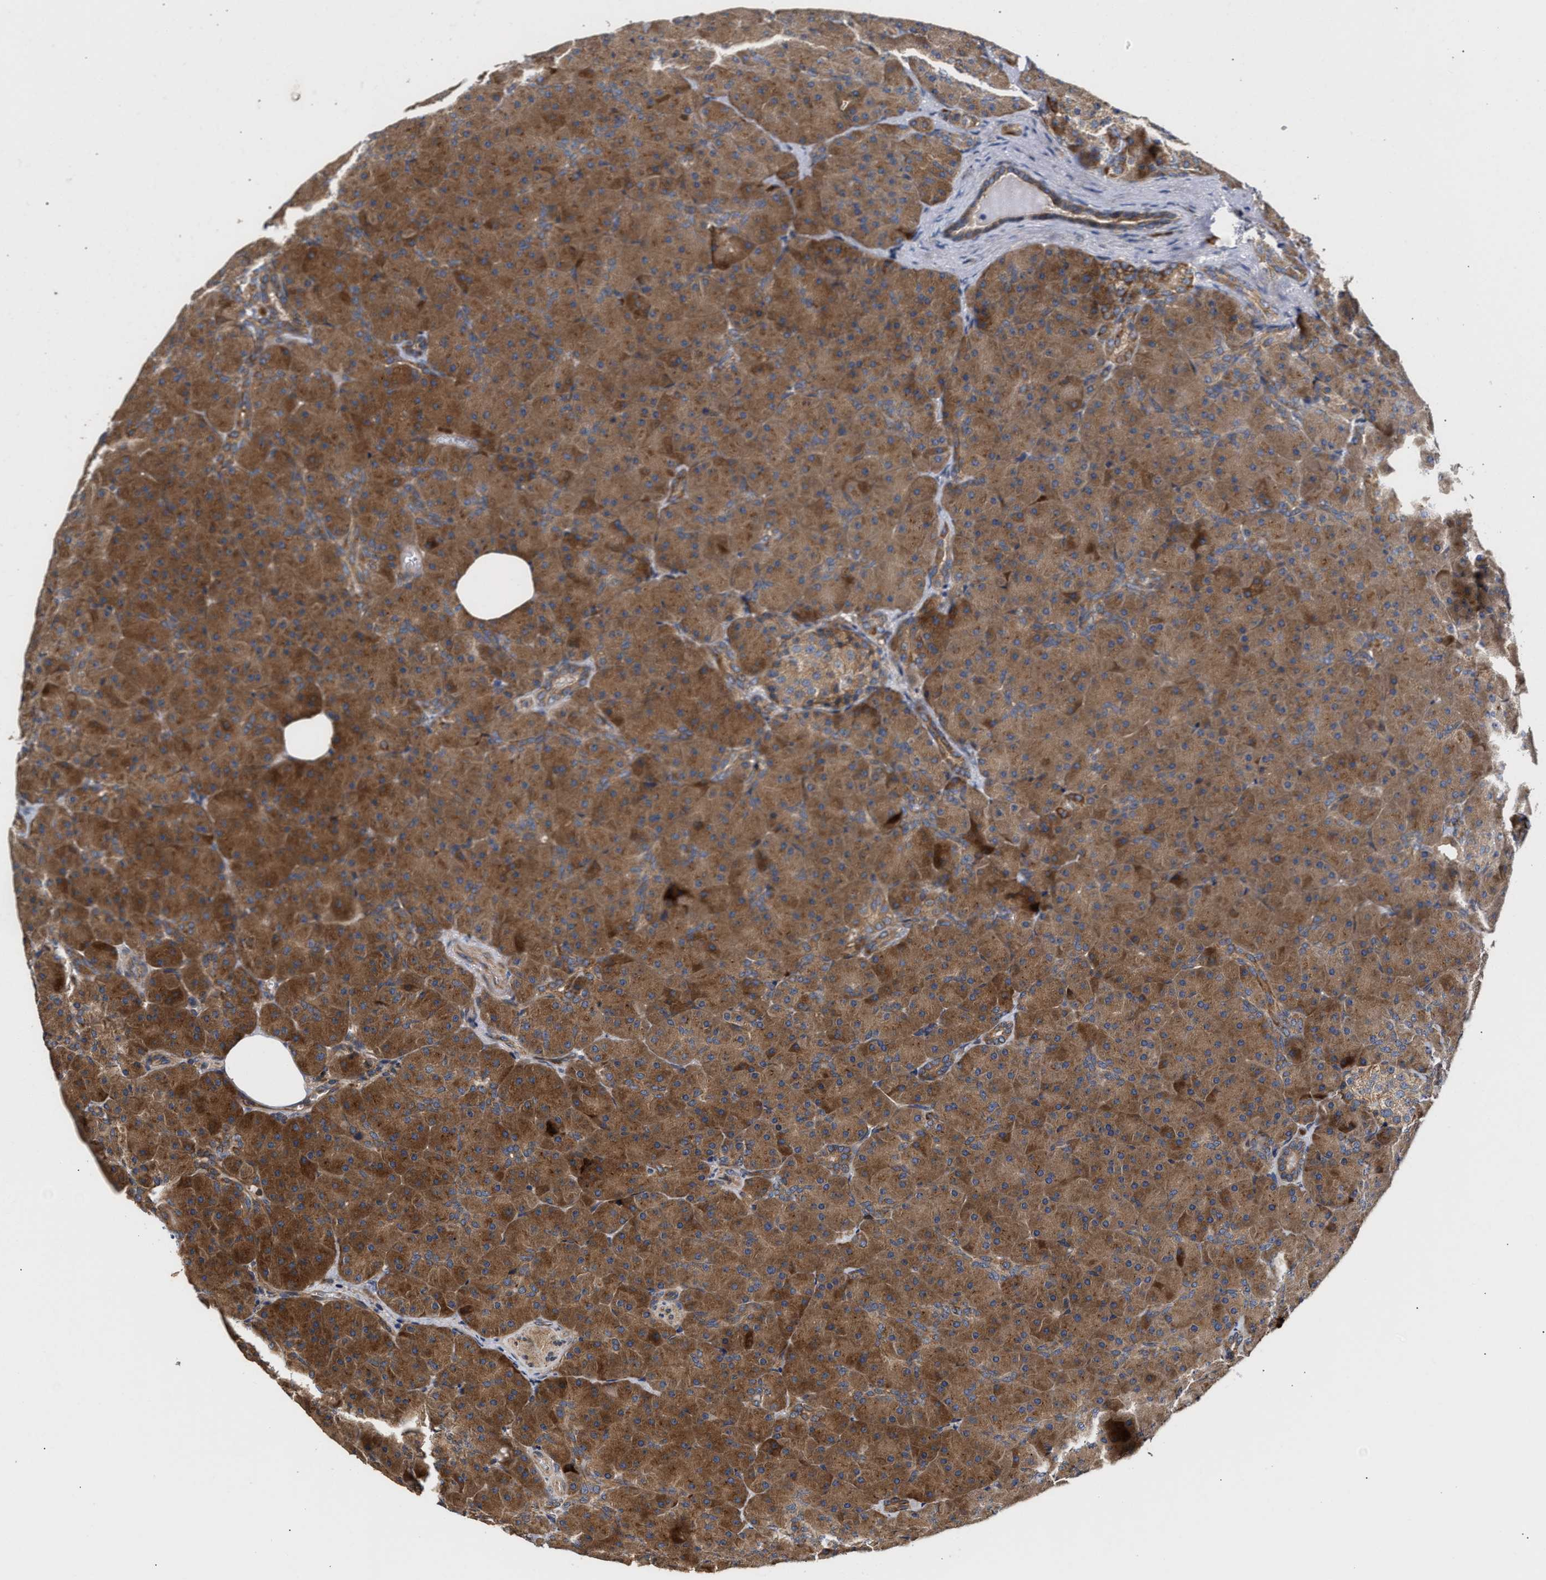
{"staining": {"intensity": "strong", "quantity": ">75%", "location": "cytoplasmic/membranous"}, "tissue": "pancreas", "cell_type": "Exocrine glandular cells", "image_type": "normal", "snomed": [{"axis": "morphology", "description": "Normal tissue, NOS"}, {"axis": "topography", "description": "Pancreas"}], "caption": "Immunohistochemistry micrograph of unremarkable pancreas: pancreas stained using IHC demonstrates high levels of strong protein expression localized specifically in the cytoplasmic/membranous of exocrine glandular cells, appearing as a cytoplasmic/membranous brown color.", "gene": "CLIP2", "patient": {"sex": "male", "age": 66}}